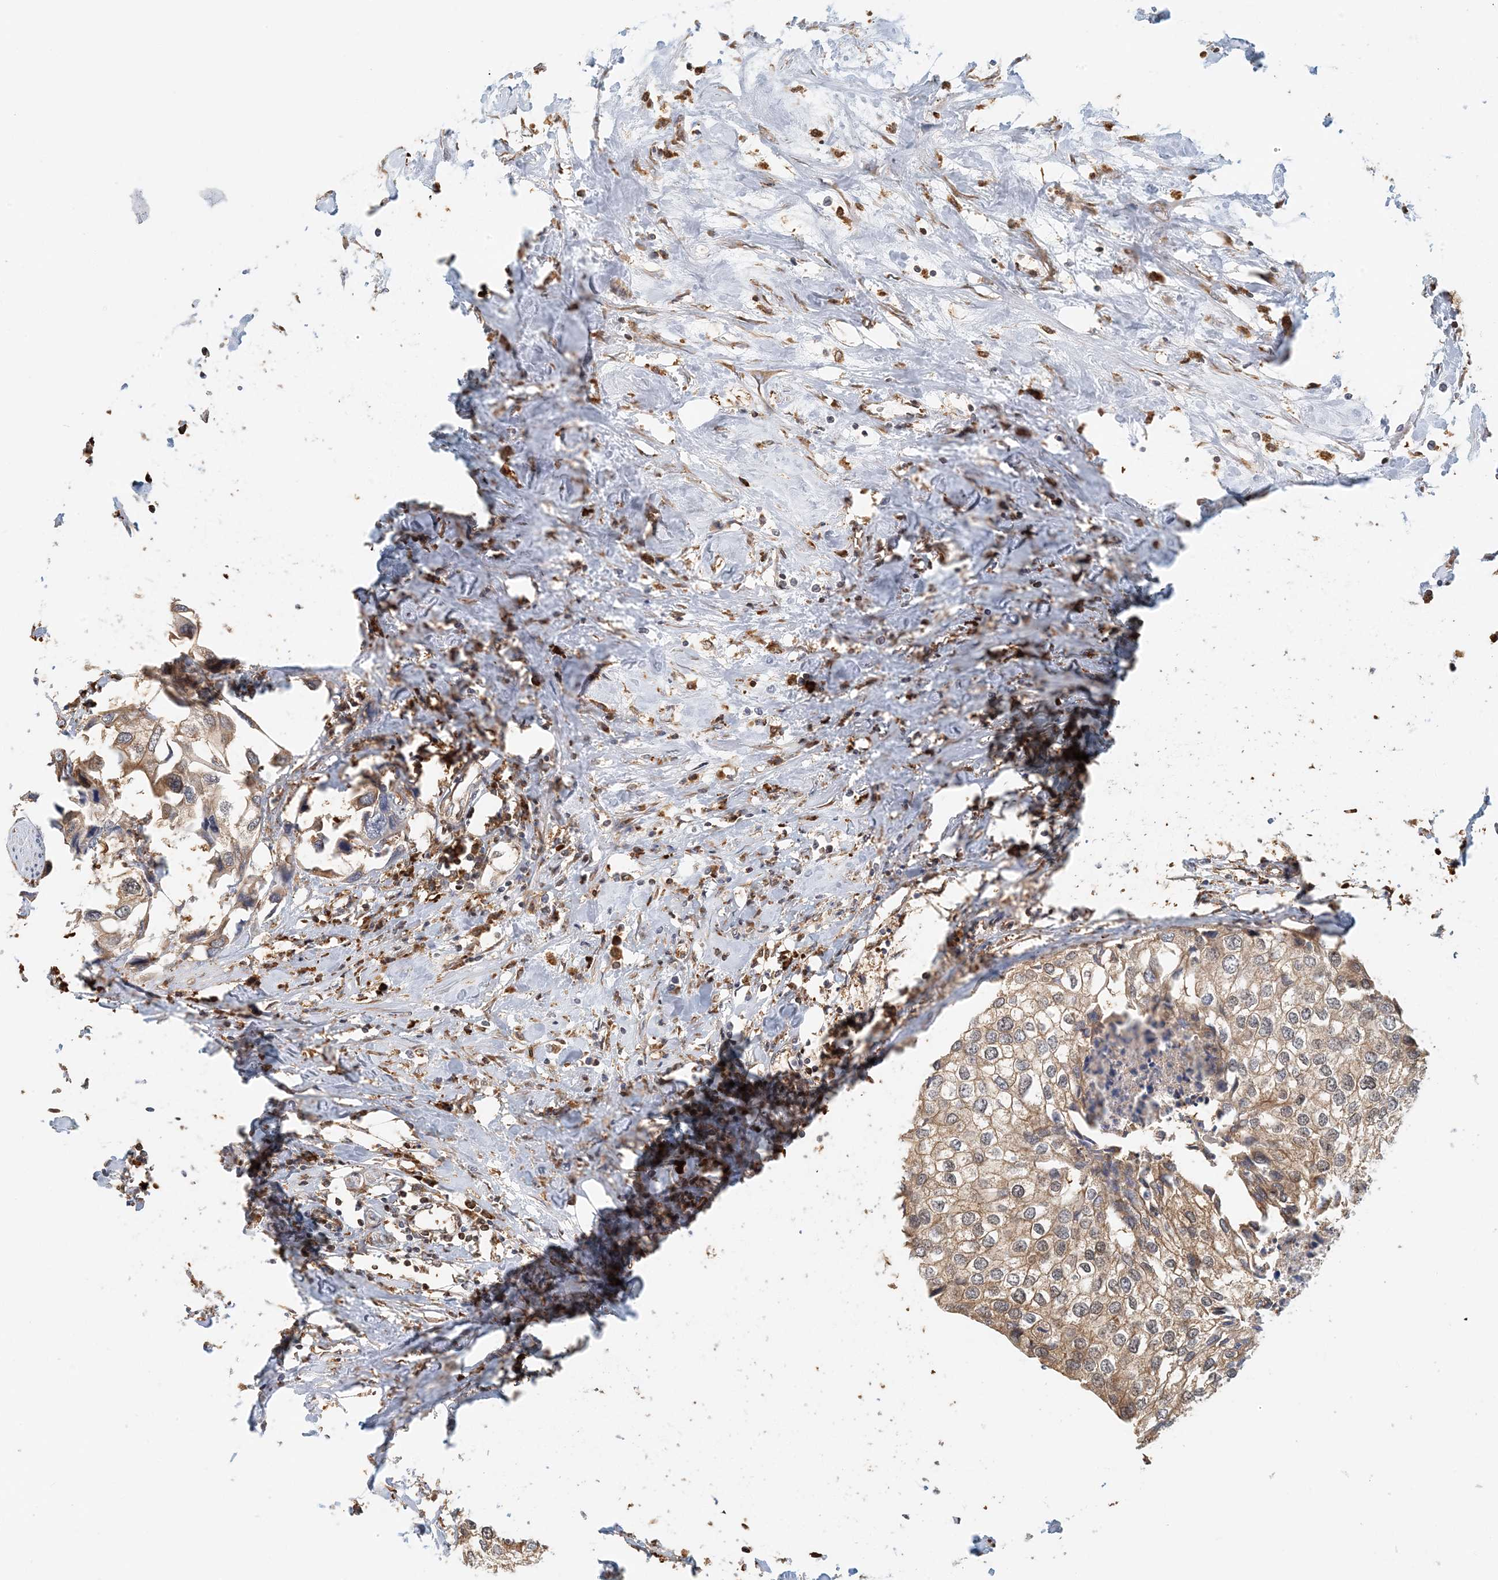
{"staining": {"intensity": "moderate", "quantity": ">75%", "location": "cytoplasmic/membranous"}, "tissue": "urothelial cancer", "cell_type": "Tumor cells", "image_type": "cancer", "snomed": [{"axis": "morphology", "description": "Urothelial carcinoma, High grade"}, {"axis": "topography", "description": "Urinary bladder"}], "caption": "High-magnification brightfield microscopy of urothelial cancer stained with DAB (3,3'-diaminobenzidine) (brown) and counterstained with hematoxylin (blue). tumor cells exhibit moderate cytoplasmic/membranous staining is appreciated in approximately>75% of cells.", "gene": "HNMT", "patient": {"sex": "male", "age": 64}}